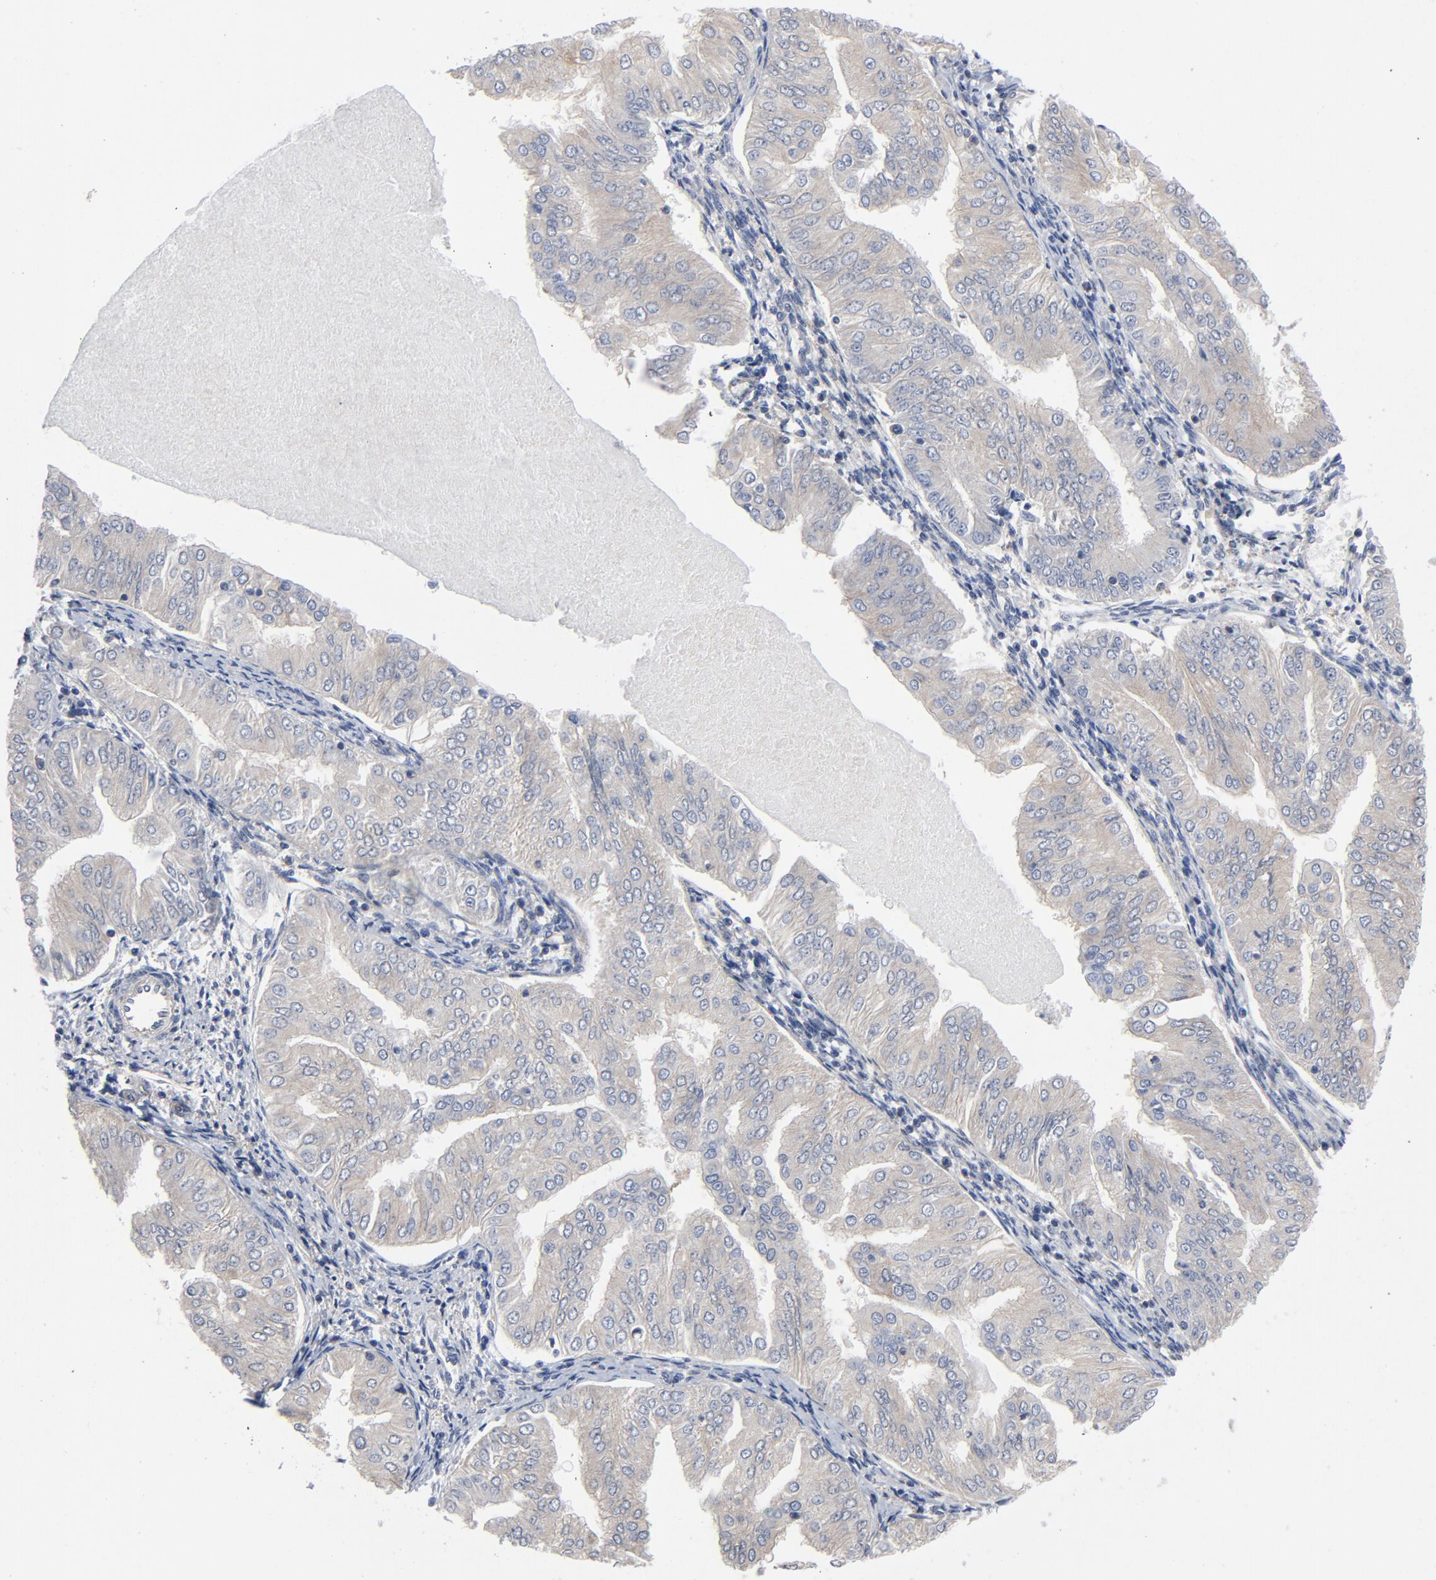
{"staining": {"intensity": "weak", "quantity": "25%-75%", "location": "cytoplasmic/membranous"}, "tissue": "endometrial cancer", "cell_type": "Tumor cells", "image_type": "cancer", "snomed": [{"axis": "morphology", "description": "Adenocarcinoma, NOS"}, {"axis": "topography", "description": "Endometrium"}], "caption": "Human endometrial adenocarcinoma stained with a brown dye shows weak cytoplasmic/membranous positive staining in approximately 25%-75% of tumor cells.", "gene": "DYNLT3", "patient": {"sex": "female", "age": 53}}